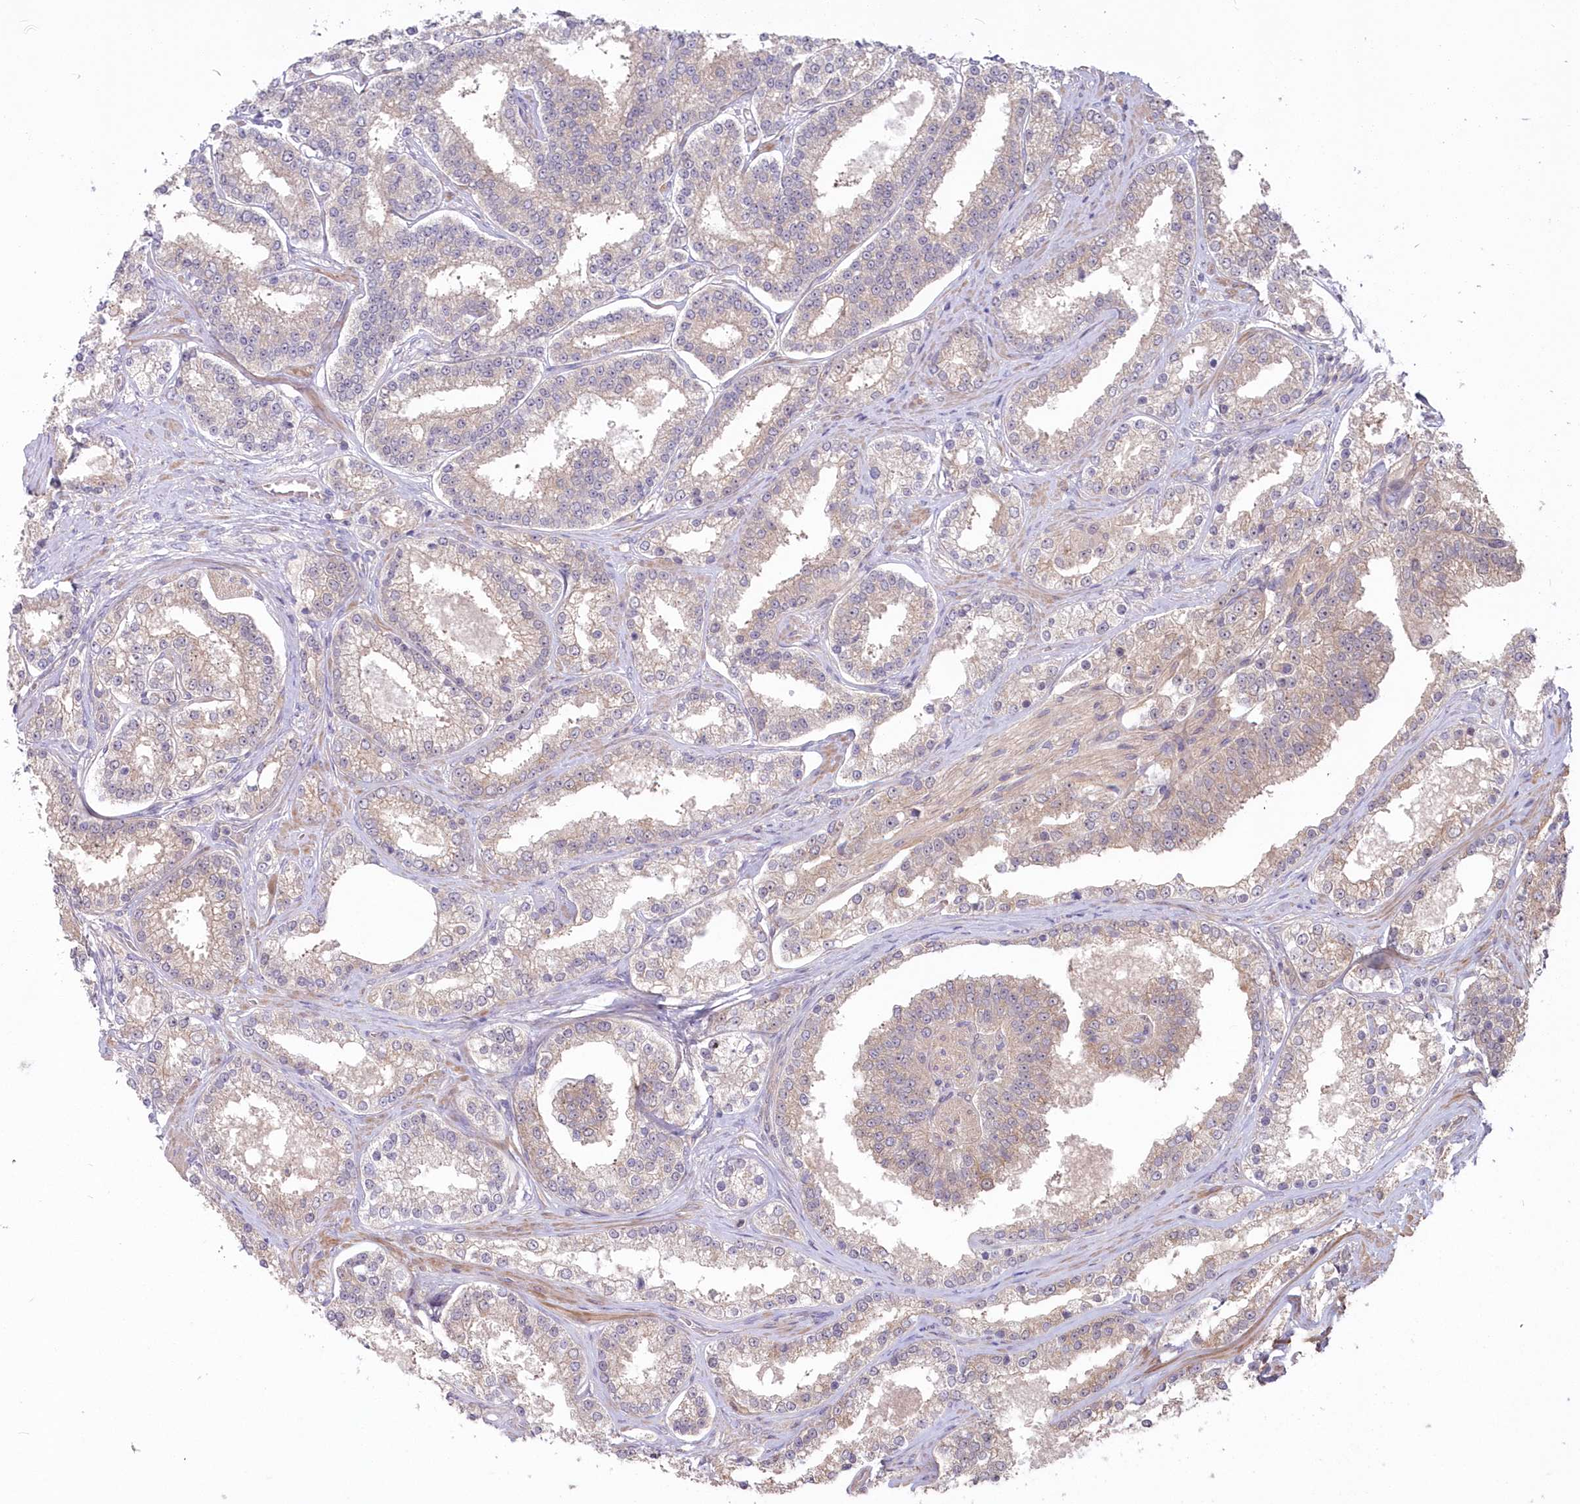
{"staining": {"intensity": "weak", "quantity": "<25%", "location": "cytoplasmic/membranous"}, "tissue": "prostate cancer", "cell_type": "Tumor cells", "image_type": "cancer", "snomed": [{"axis": "morphology", "description": "Normal tissue, NOS"}, {"axis": "morphology", "description": "Adenocarcinoma, High grade"}, {"axis": "topography", "description": "Prostate"}], "caption": "Tumor cells are negative for brown protein staining in adenocarcinoma (high-grade) (prostate).", "gene": "TBCA", "patient": {"sex": "male", "age": 83}}